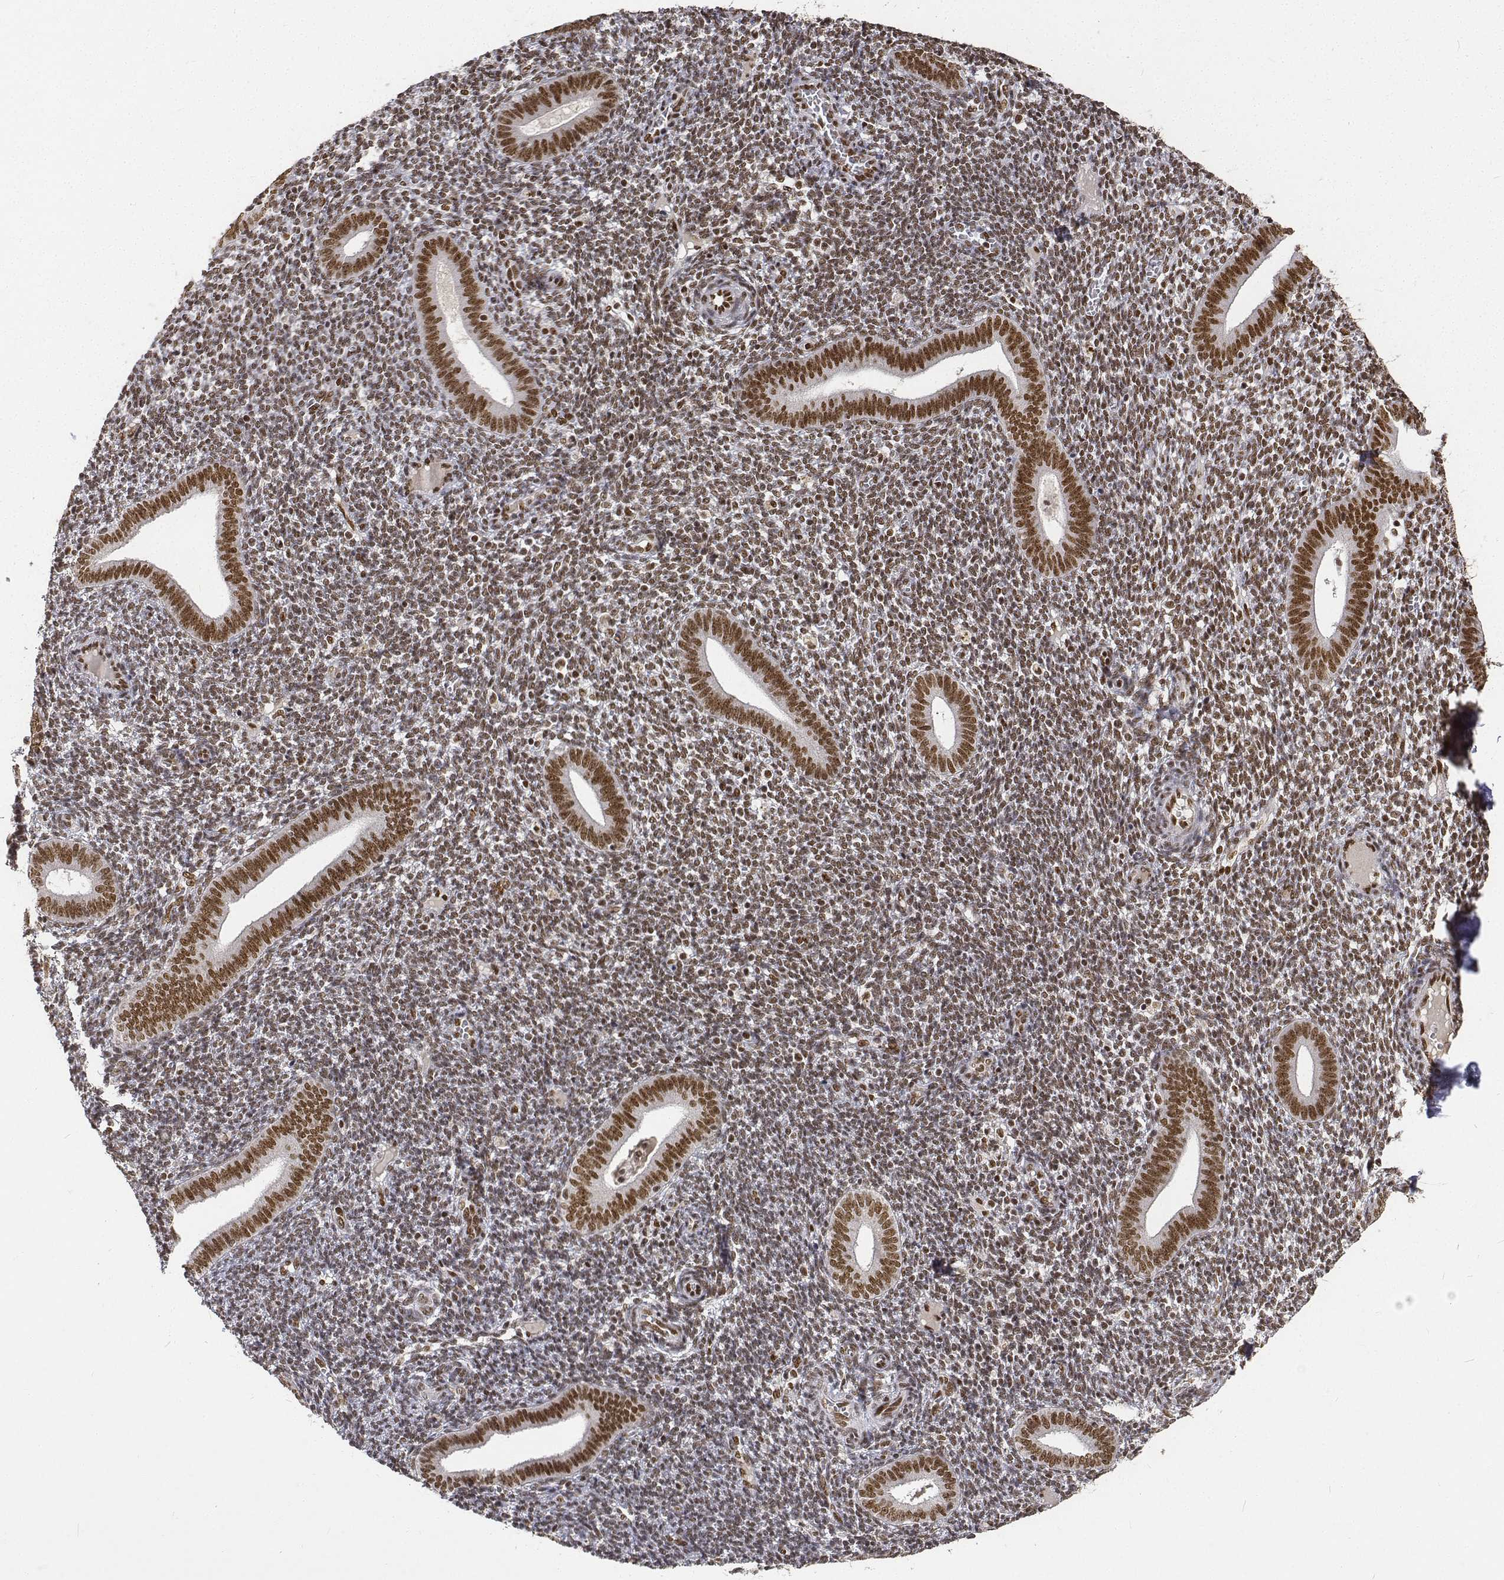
{"staining": {"intensity": "weak", "quantity": "25%-75%", "location": "nuclear"}, "tissue": "endometrium", "cell_type": "Cells in endometrial stroma", "image_type": "normal", "snomed": [{"axis": "morphology", "description": "Normal tissue, NOS"}, {"axis": "topography", "description": "Endometrium"}], "caption": "Endometrium stained for a protein displays weak nuclear positivity in cells in endometrial stroma. The staining was performed using DAB (3,3'-diaminobenzidine) to visualize the protein expression in brown, while the nuclei were stained in blue with hematoxylin (Magnification: 20x).", "gene": "ATRX", "patient": {"sex": "female", "age": 25}}